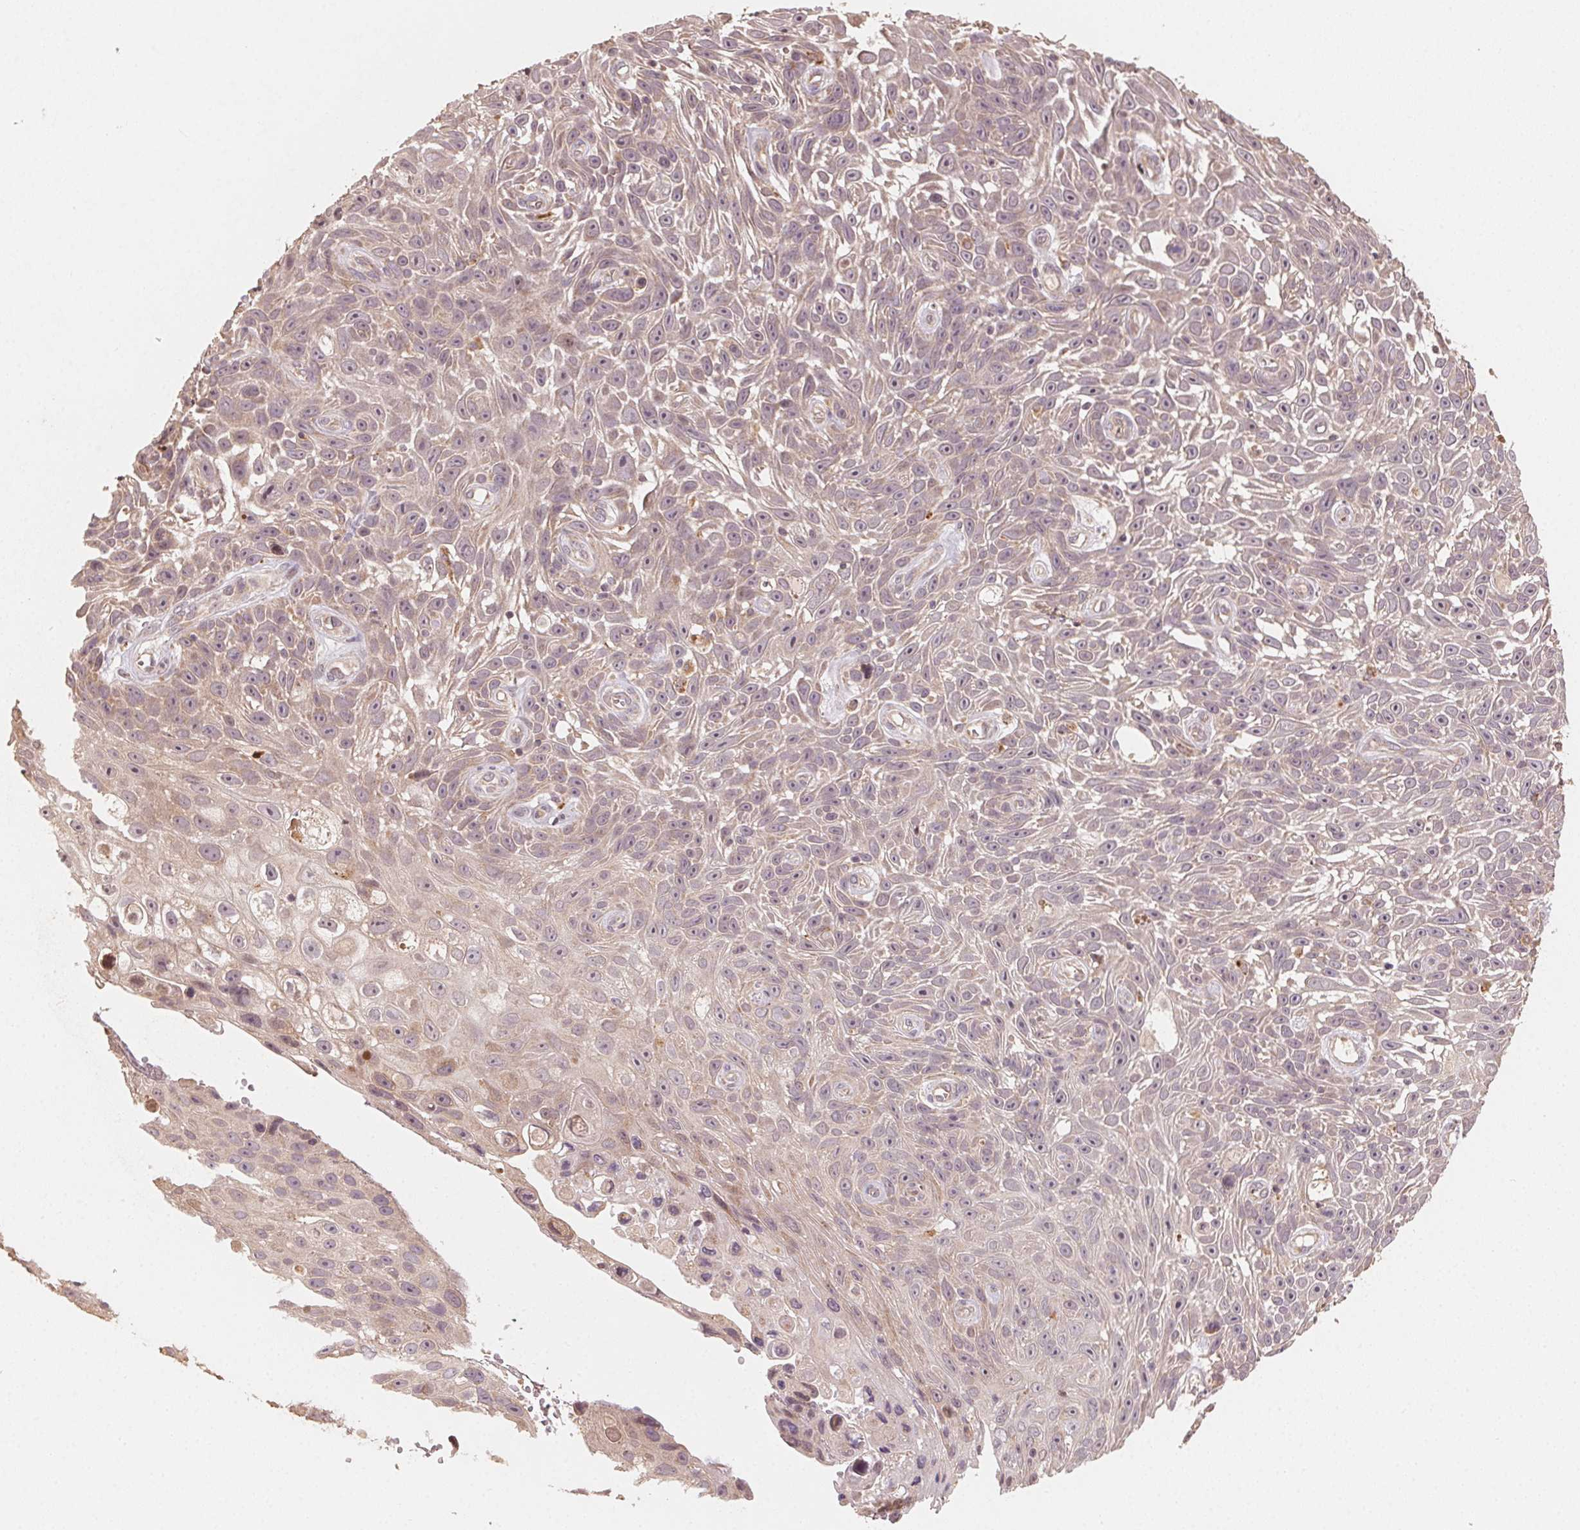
{"staining": {"intensity": "weak", "quantity": "25%-75%", "location": "cytoplasmic/membranous"}, "tissue": "skin cancer", "cell_type": "Tumor cells", "image_type": "cancer", "snomed": [{"axis": "morphology", "description": "Squamous cell carcinoma, NOS"}, {"axis": "topography", "description": "Skin"}], "caption": "Immunohistochemical staining of human skin cancer reveals low levels of weak cytoplasmic/membranous expression in approximately 25%-75% of tumor cells.", "gene": "WBP2", "patient": {"sex": "male", "age": 82}}